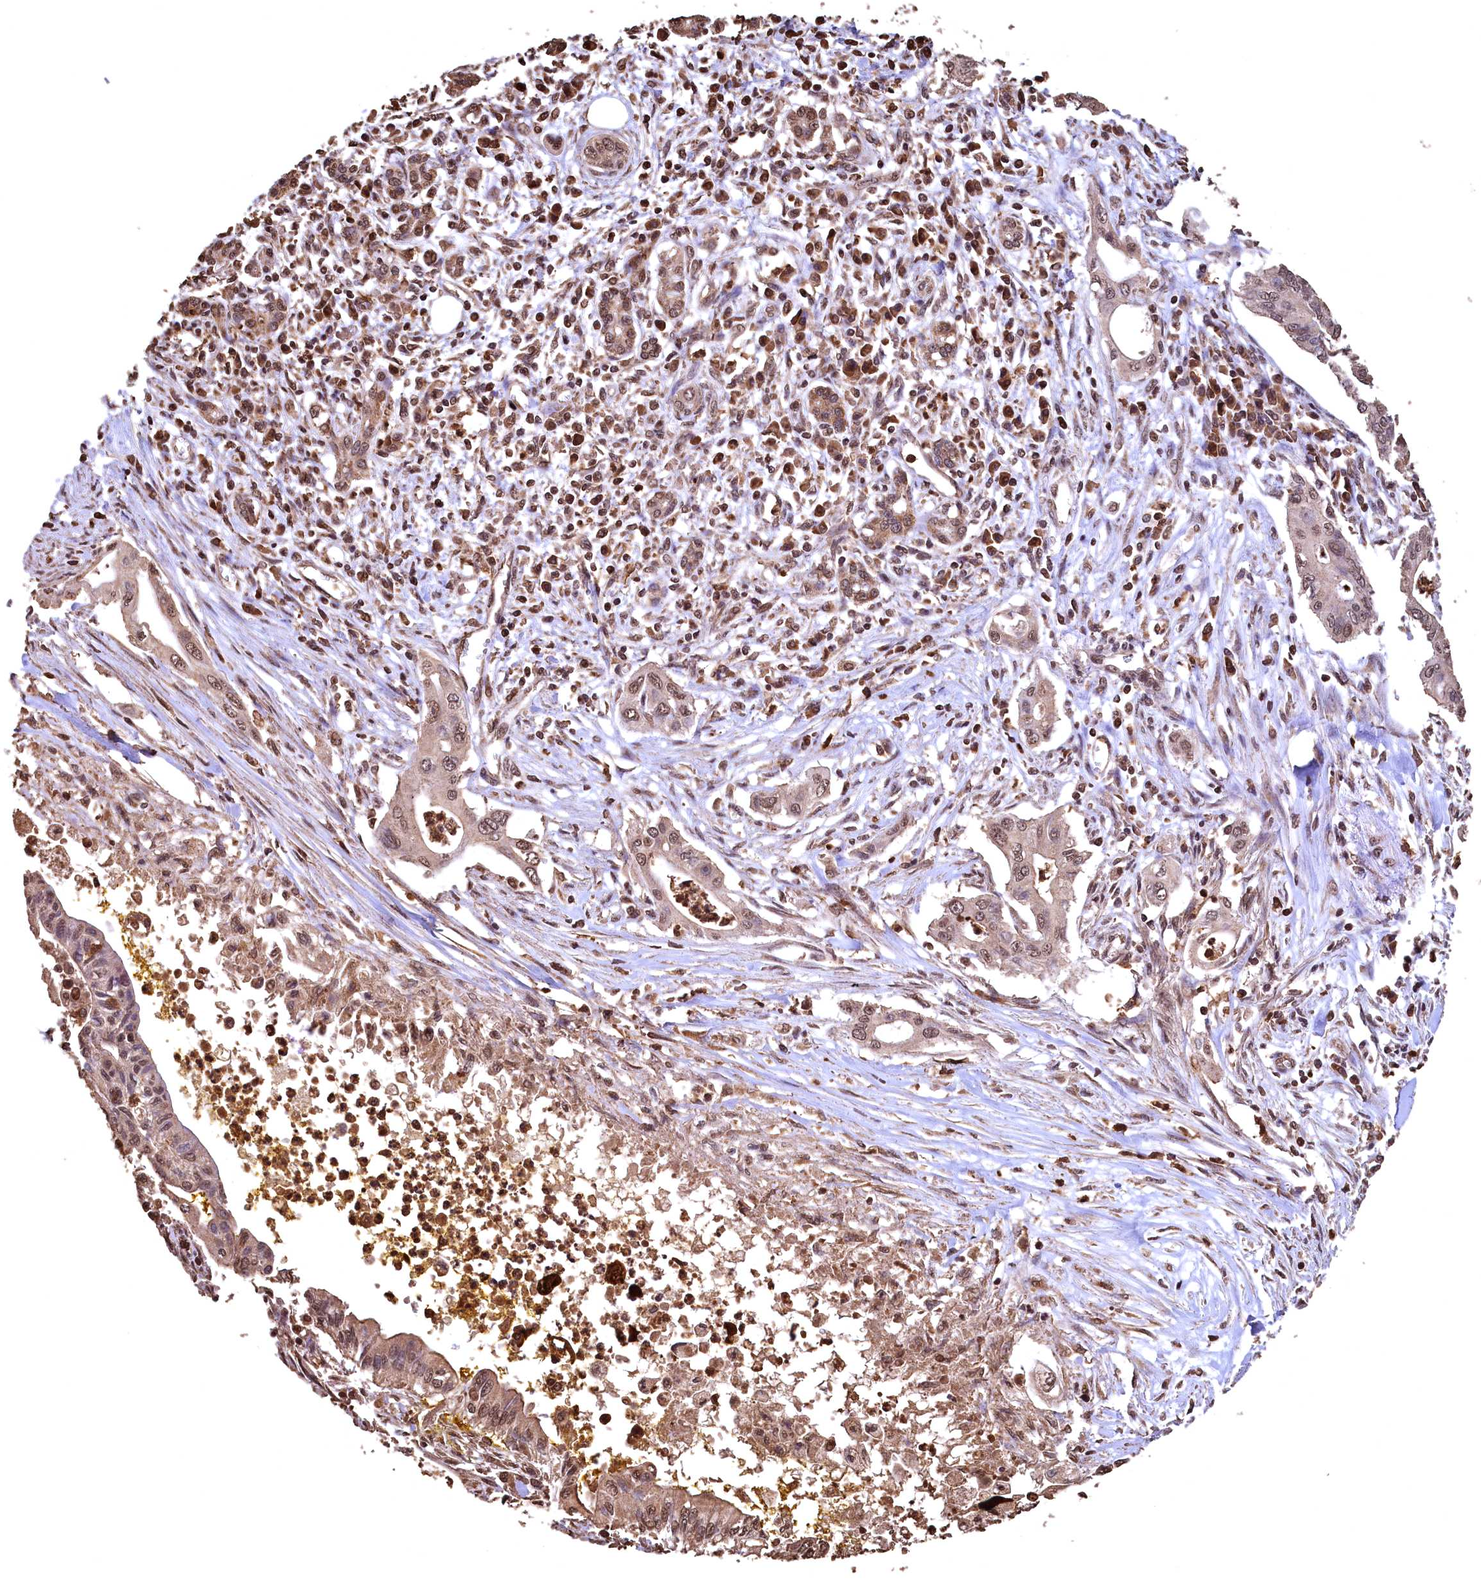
{"staining": {"intensity": "weak", "quantity": "25%-75%", "location": "cytoplasmic/membranous,nuclear"}, "tissue": "pancreatic cancer", "cell_type": "Tumor cells", "image_type": "cancer", "snomed": [{"axis": "morphology", "description": "Adenocarcinoma, NOS"}, {"axis": "topography", "description": "Pancreas"}], "caption": "High-magnification brightfield microscopy of pancreatic cancer stained with DAB (brown) and counterstained with hematoxylin (blue). tumor cells exhibit weak cytoplasmic/membranous and nuclear positivity is appreciated in about25%-75% of cells.", "gene": "CEP57L1", "patient": {"sex": "male", "age": 58}}